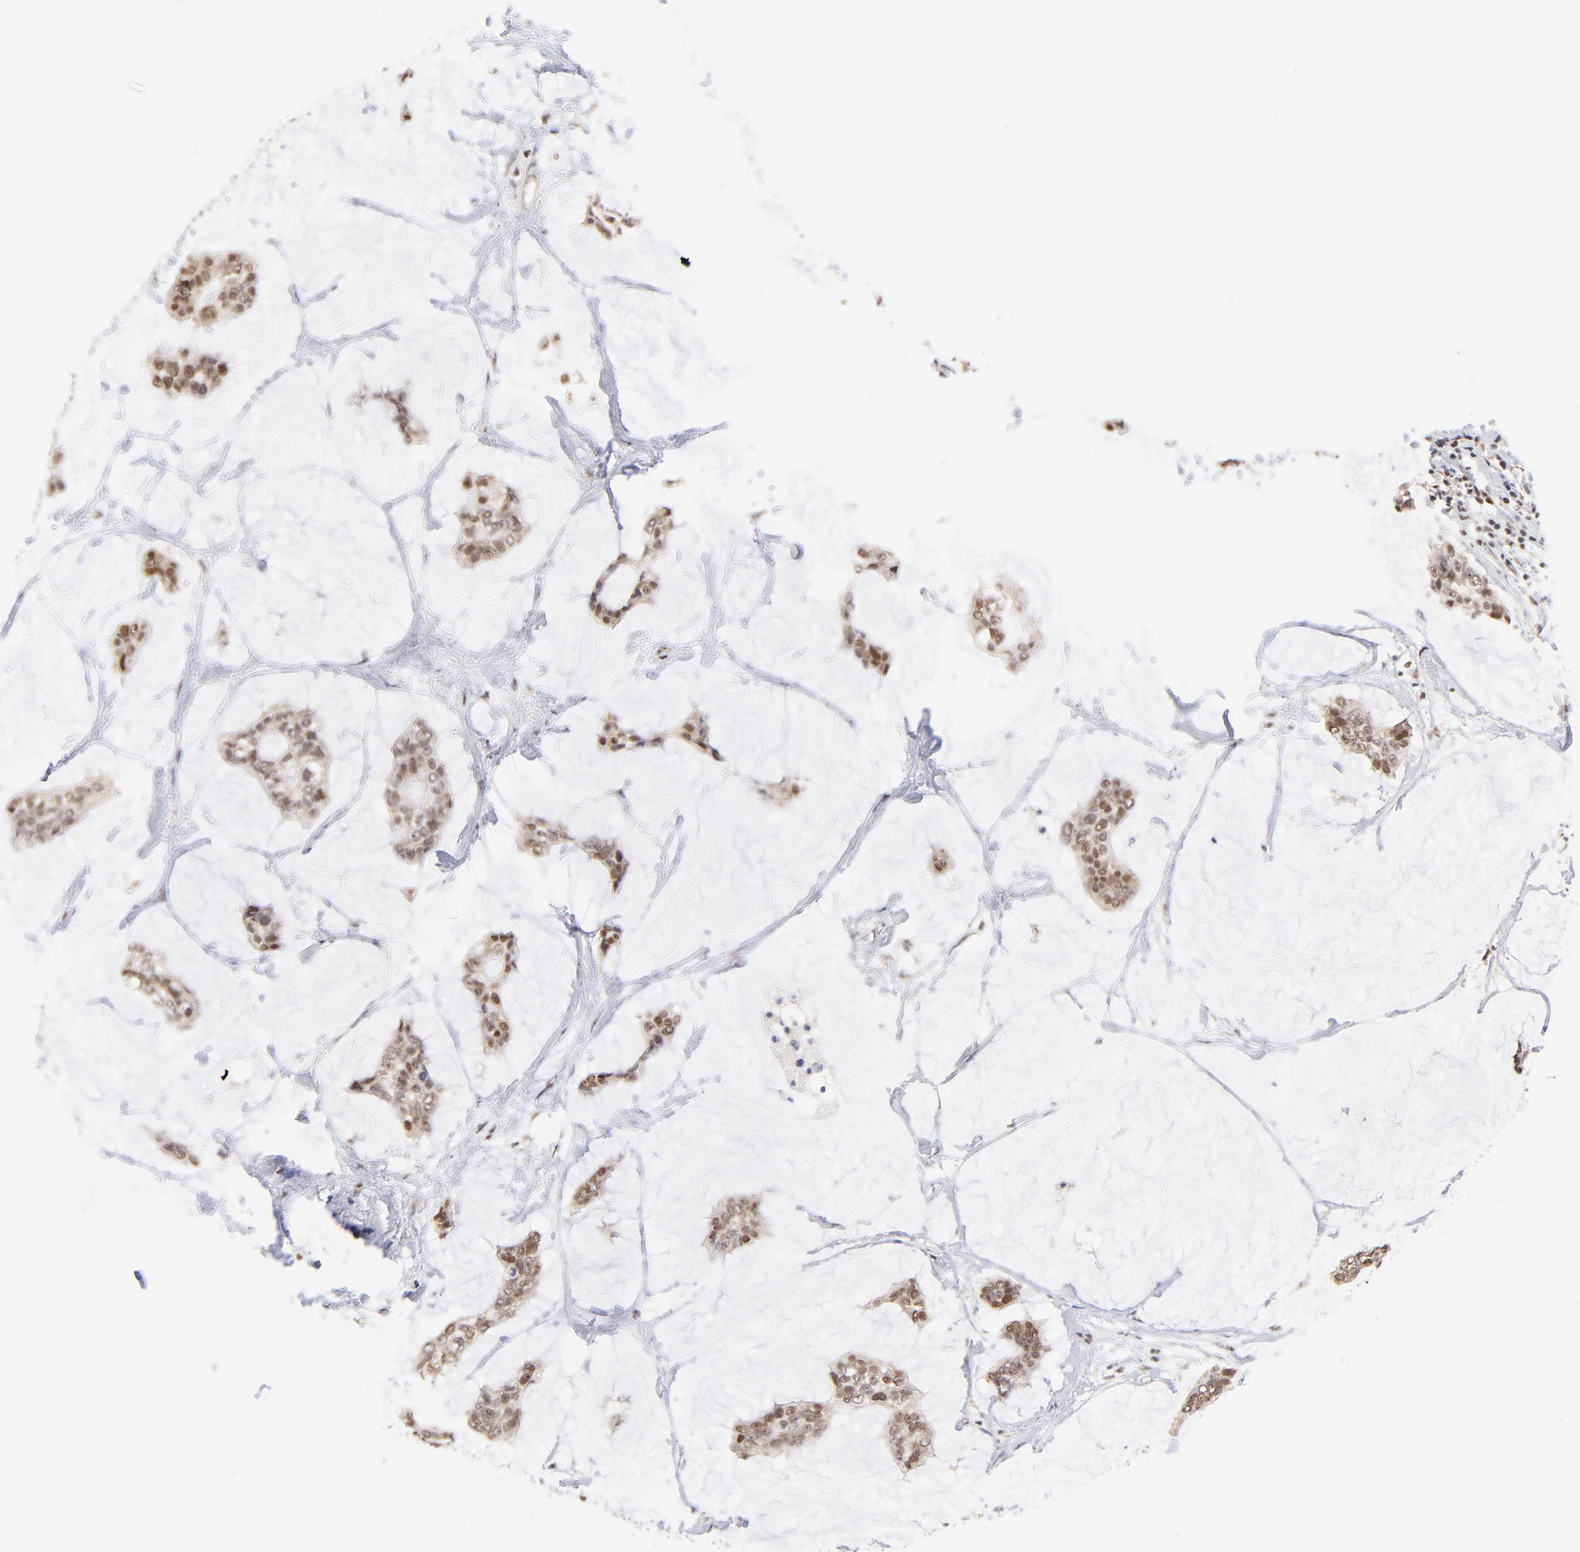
{"staining": {"intensity": "weak", "quantity": ">75%", "location": "cytoplasmic/membranous,nuclear"}, "tissue": "breast cancer", "cell_type": "Tumor cells", "image_type": "cancer", "snomed": [{"axis": "morphology", "description": "Duct carcinoma"}, {"axis": "topography", "description": "Breast"}], "caption": "Breast infiltrating ductal carcinoma stained with a brown dye reveals weak cytoplasmic/membranous and nuclear positive expression in approximately >75% of tumor cells.", "gene": "ZNF670", "patient": {"sex": "female", "age": 93}}